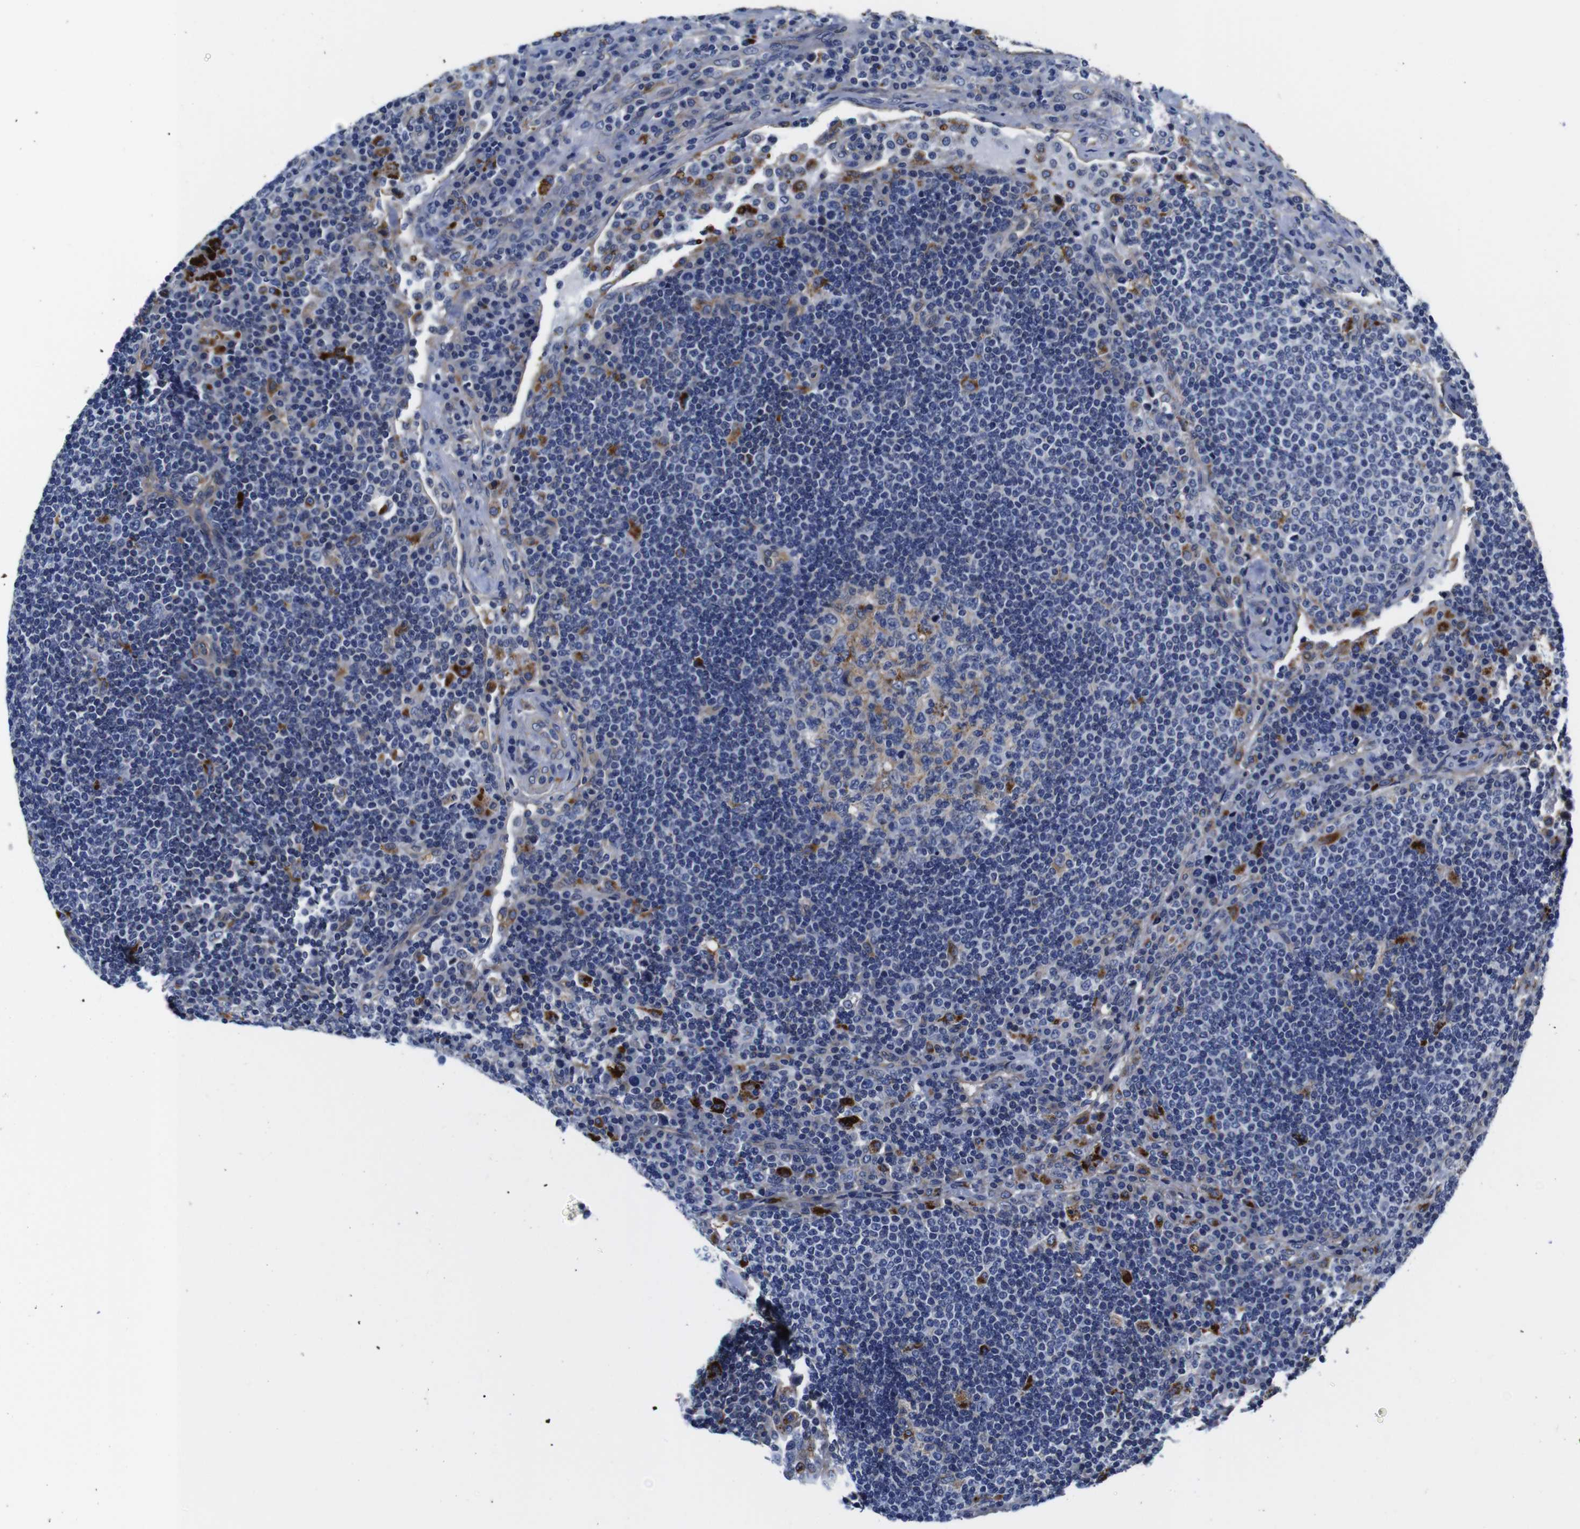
{"staining": {"intensity": "moderate", "quantity": "<25%", "location": "cytoplasmic/membranous"}, "tissue": "lymph node", "cell_type": "Germinal center cells", "image_type": "normal", "snomed": [{"axis": "morphology", "description": "Normal tissue, NOS"}, {"axis": "topography", "description": "Lymph node"}], "caption": "A high-resolution photomicrograph shows IHC staining of benign lymph node, which reveals moderate cytoplasmic/membranous expression in approximately <25% of germinal center cells.", "gene": "GIMAP2", "patient": {"sex": "female", "age": 53}}